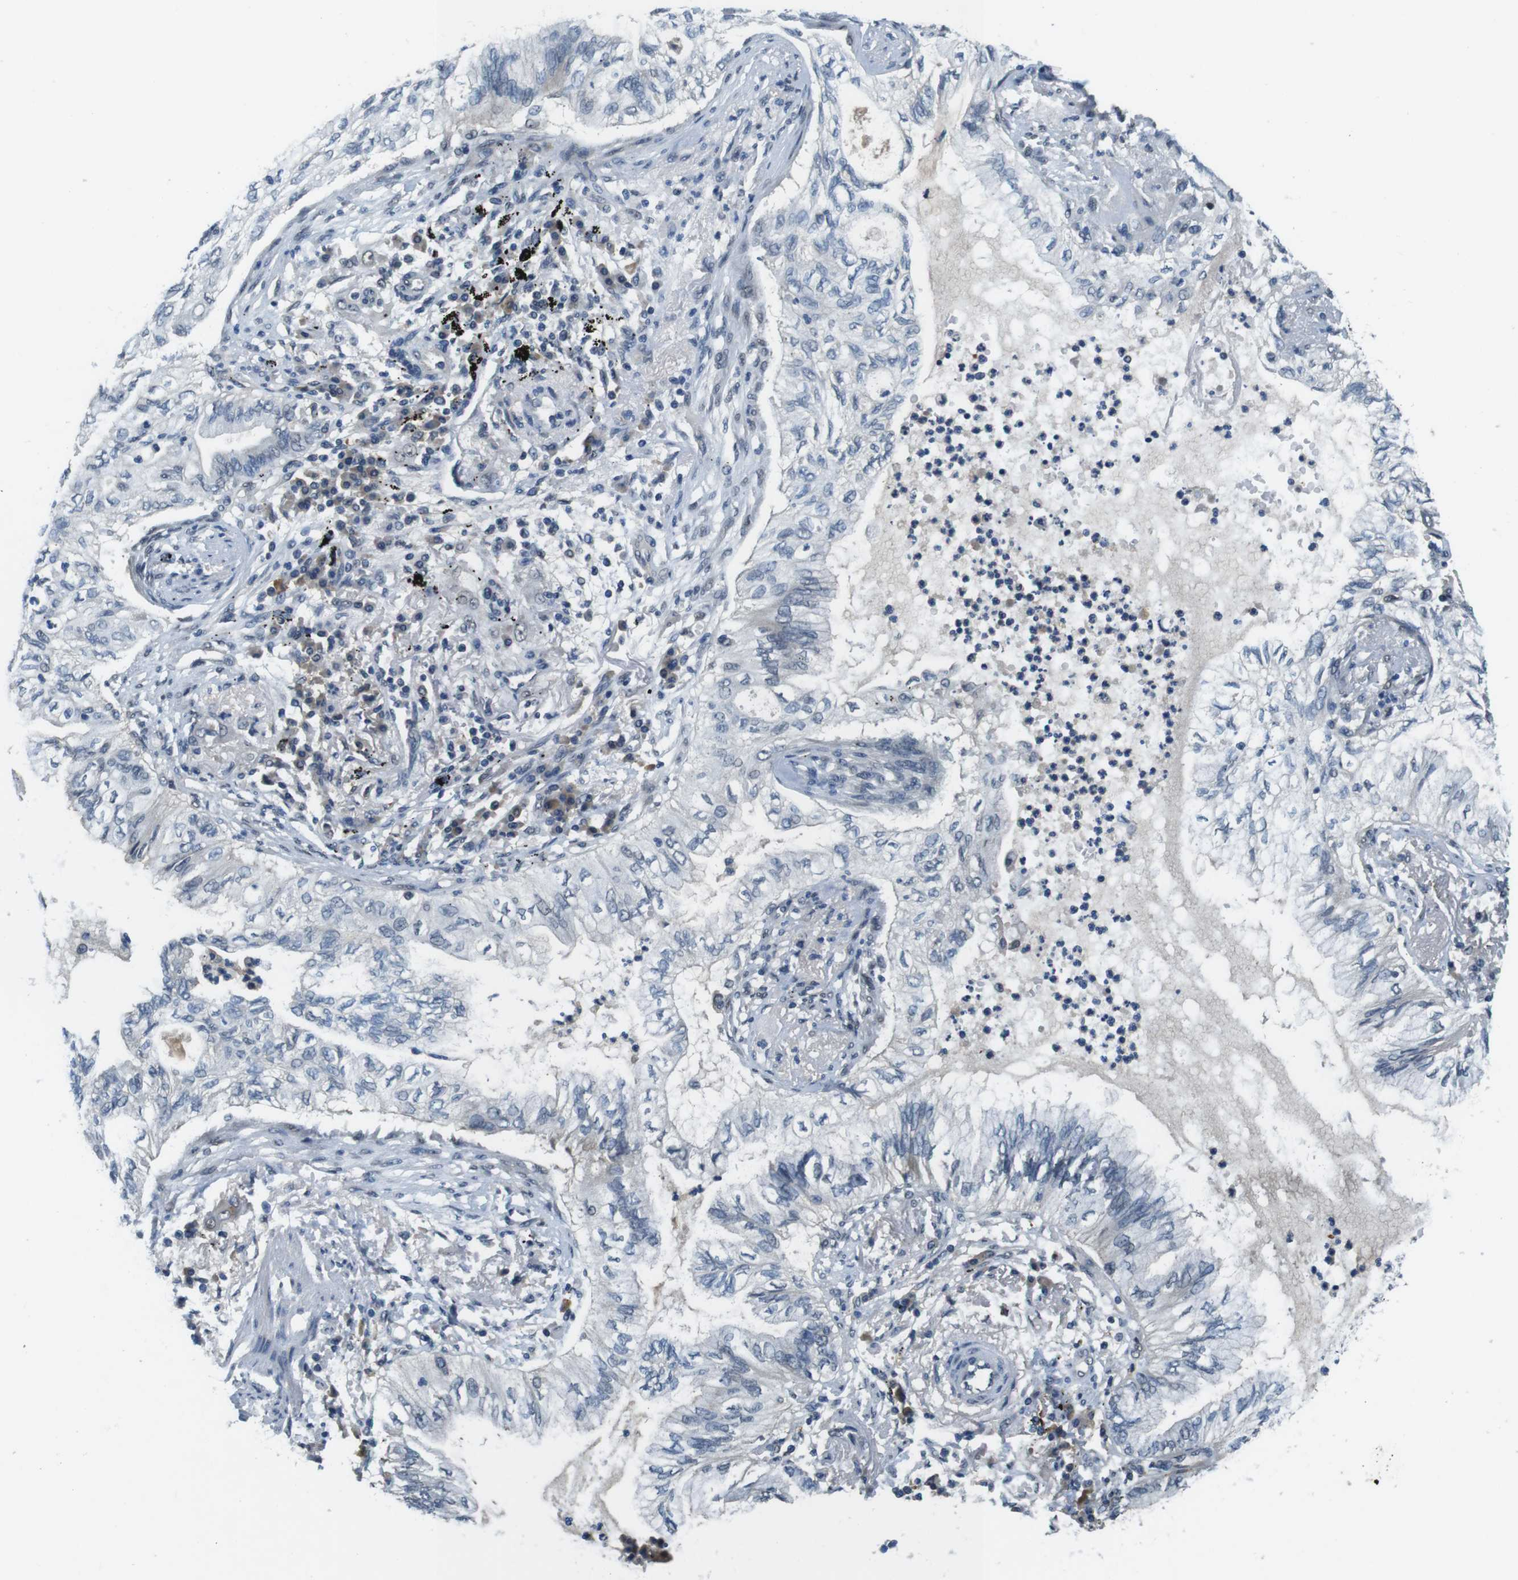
{"staining": {"intensity": "negative", "quantity": "none", "location": "none"}, "tissue": "lung cancer", "cell_type": "Tumor cells", "image_type": "cancer", "snomed": [{"axis": "morphology", "description": "Normal tissue, NOS"}, {"axis": "morphology", "description": "Adenocarcinoma, NOS"}, {"axis": "topography", "description": "Bronchus"}, {"axis": "topography", "description": "Lung"}], "caption": "The micrograph exhibits no staining of tumor cells in lung cancer (adenocarcinoma).", "gene": "CD163L1", "patient": {"sex": "female", "age": 70}}